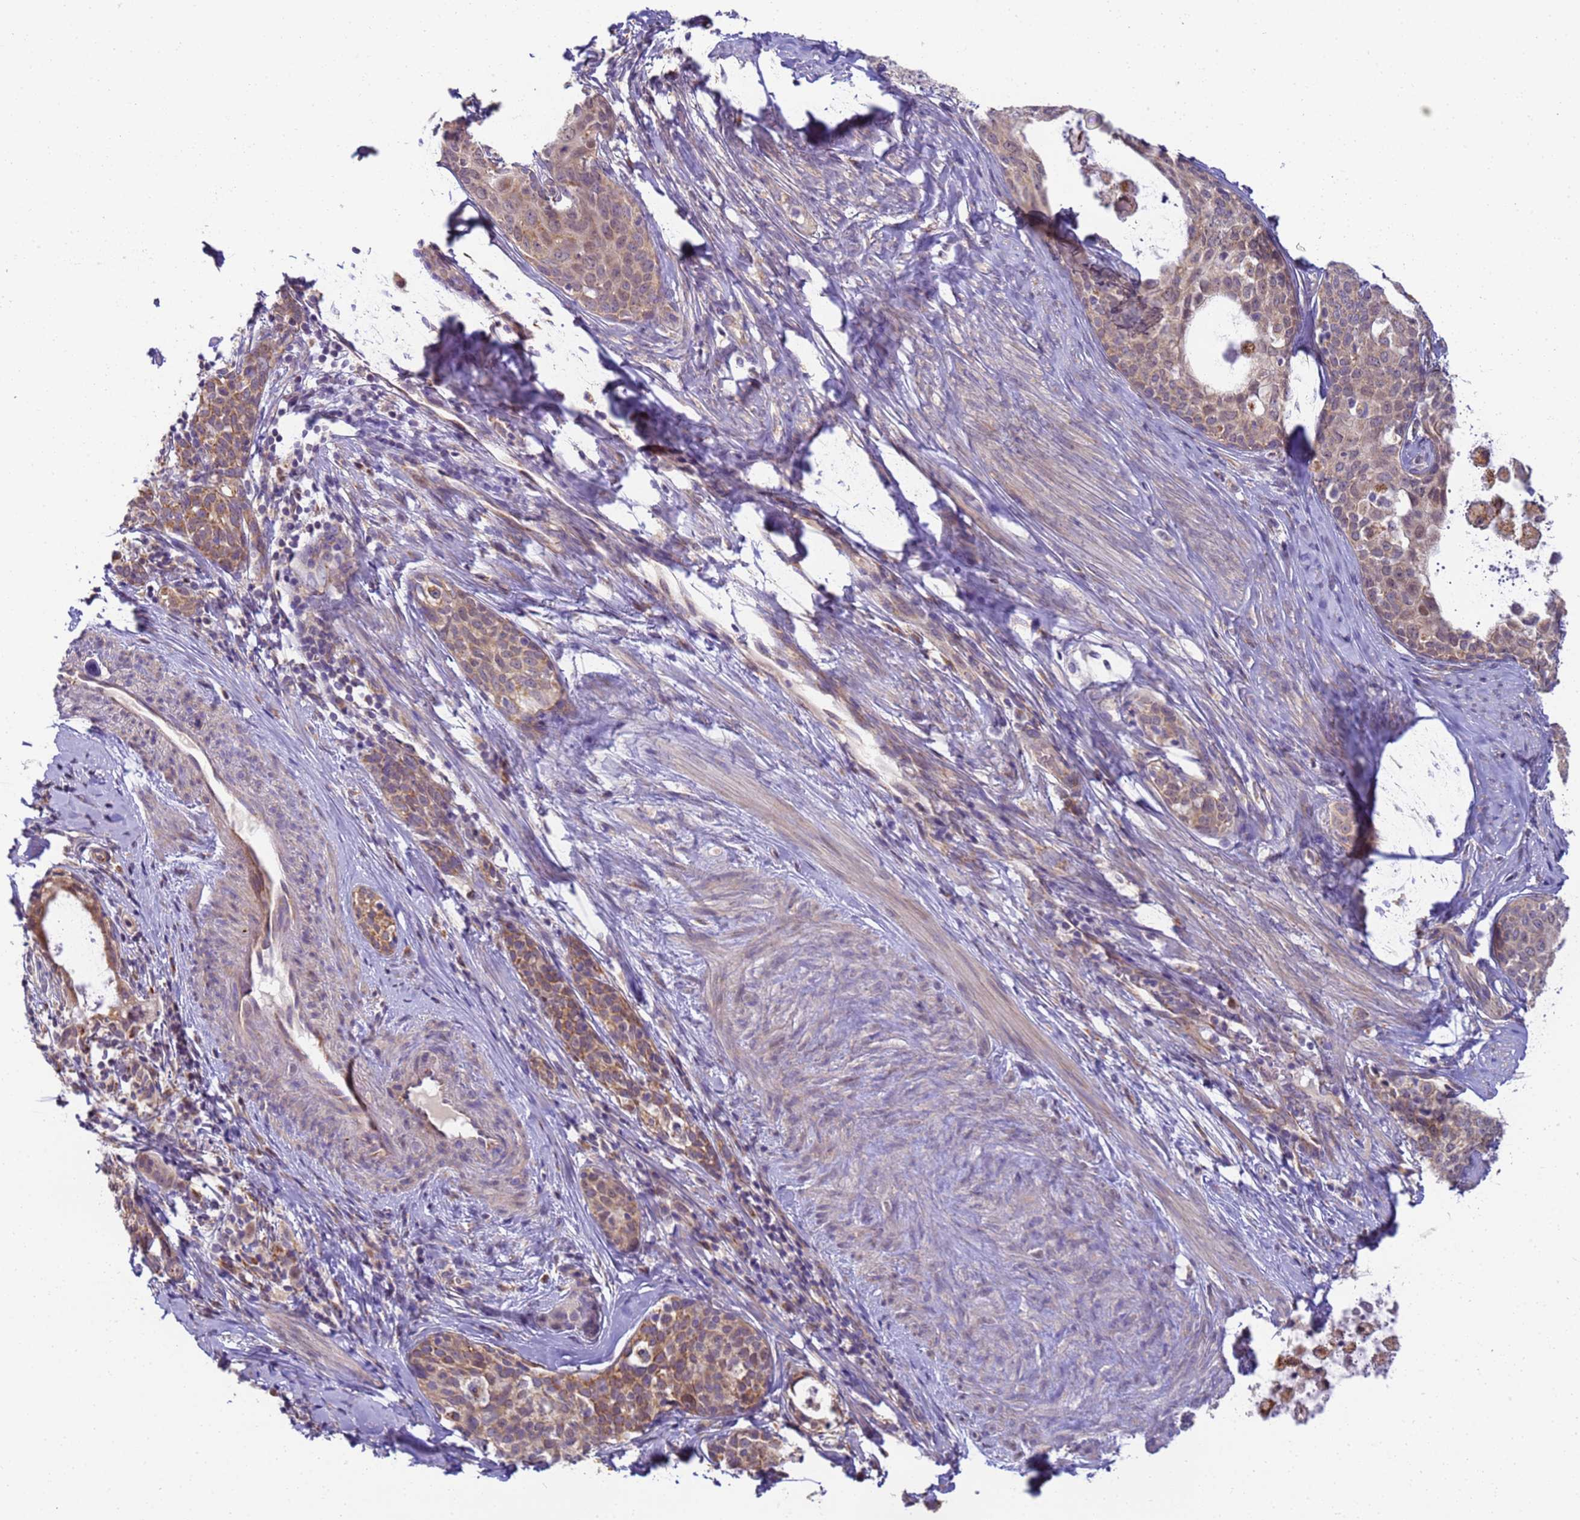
{"staining": {"intensity": "moderate", "quantity": "25%-75%", "location": "cytoplasmic/membranous,nuclear"}, "tissue": "cervical cancer", "cell_type": "Tumor cells", "image_type": "cancer", "snomed": [{"axis": "morphology", "description": "Squamous cell carcinoma, NOS"}, {"axis": "morphology", "description": "Adenocarcinoma, NOS"}, {"axis": "topography", "description": "Cervix"}], "caption": "Tumor cells exhibit medium levels of moderate cytoplasmic/membranous and nuclear expression in approximately 25%-75% of cells in human cervical cancer (squamous cell carcinoma). The protein is stained brown, and the nuclei are stained in blue (DAB IHC with brightfield microscopy, high magnification).", "gene": "RAPGEF3", "patient": {"sex": "female", "age": 52}}